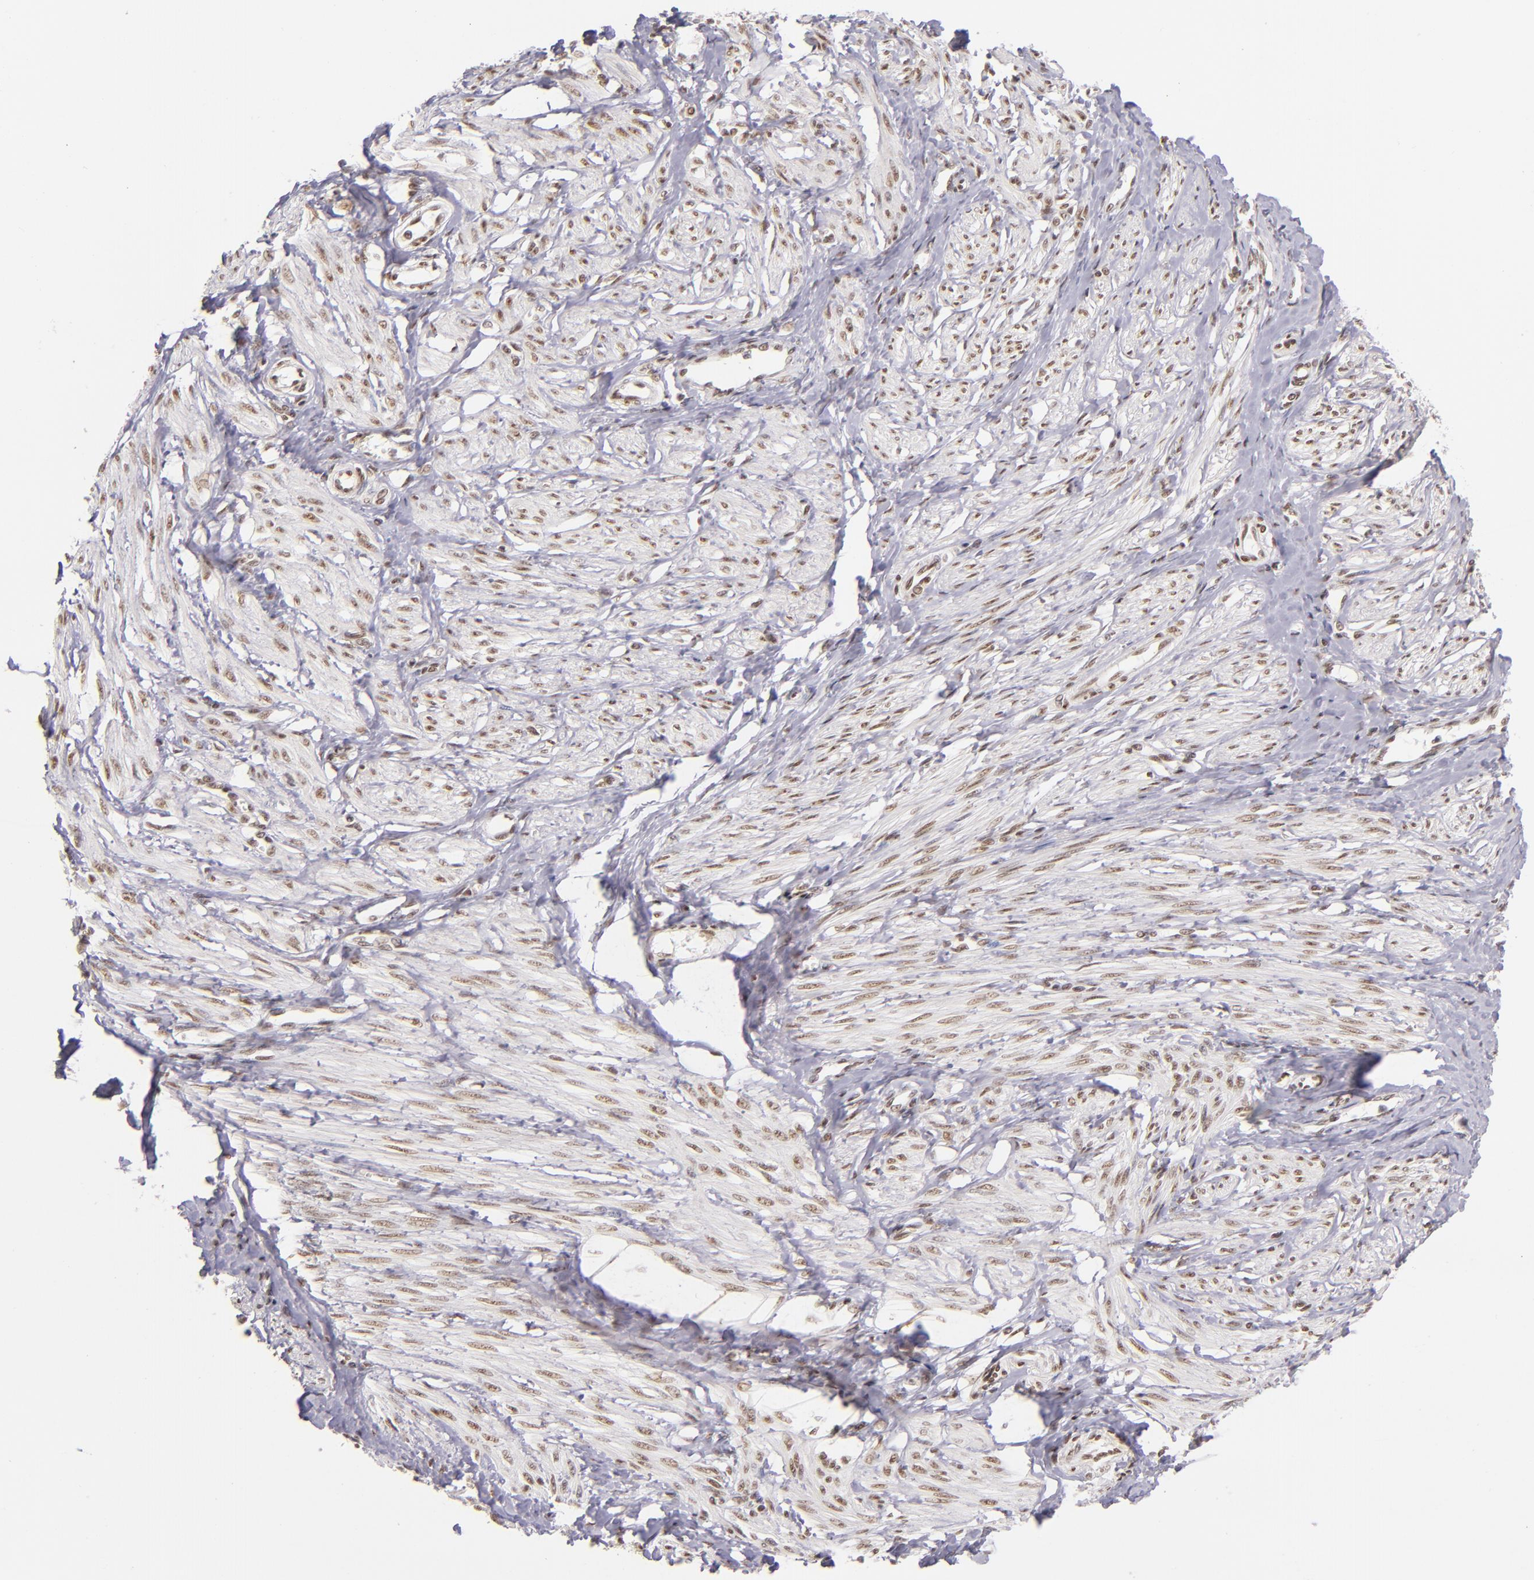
{"staining": {"intensity": "moderate", "quantity": "25%-75%", "location": "nuclear"}, "tissue": "smooth muscle", "cell_type": "Smooth muscle cells", "image_type": "normal", "snomed": [{"axis": "morphology", "description": "Normal tissue, NOS"}, {"axis": "topography", "description": "Smooth muscle"}, {"axis": "topography", "description": "Uterus"}], "caption": "Smooth muscle cells exhibit medium levels of moderate nuclear staining in about 25%-75% of cells in unremarkable smooth muscle. The staining was performed using DAB to visualize the protein expression in brown, while the nuclei were stained in blue with hematoxylin (Magnification: 20x).", "gene": "ZNF148", "patient": {"sex": "female", "age": 39}}